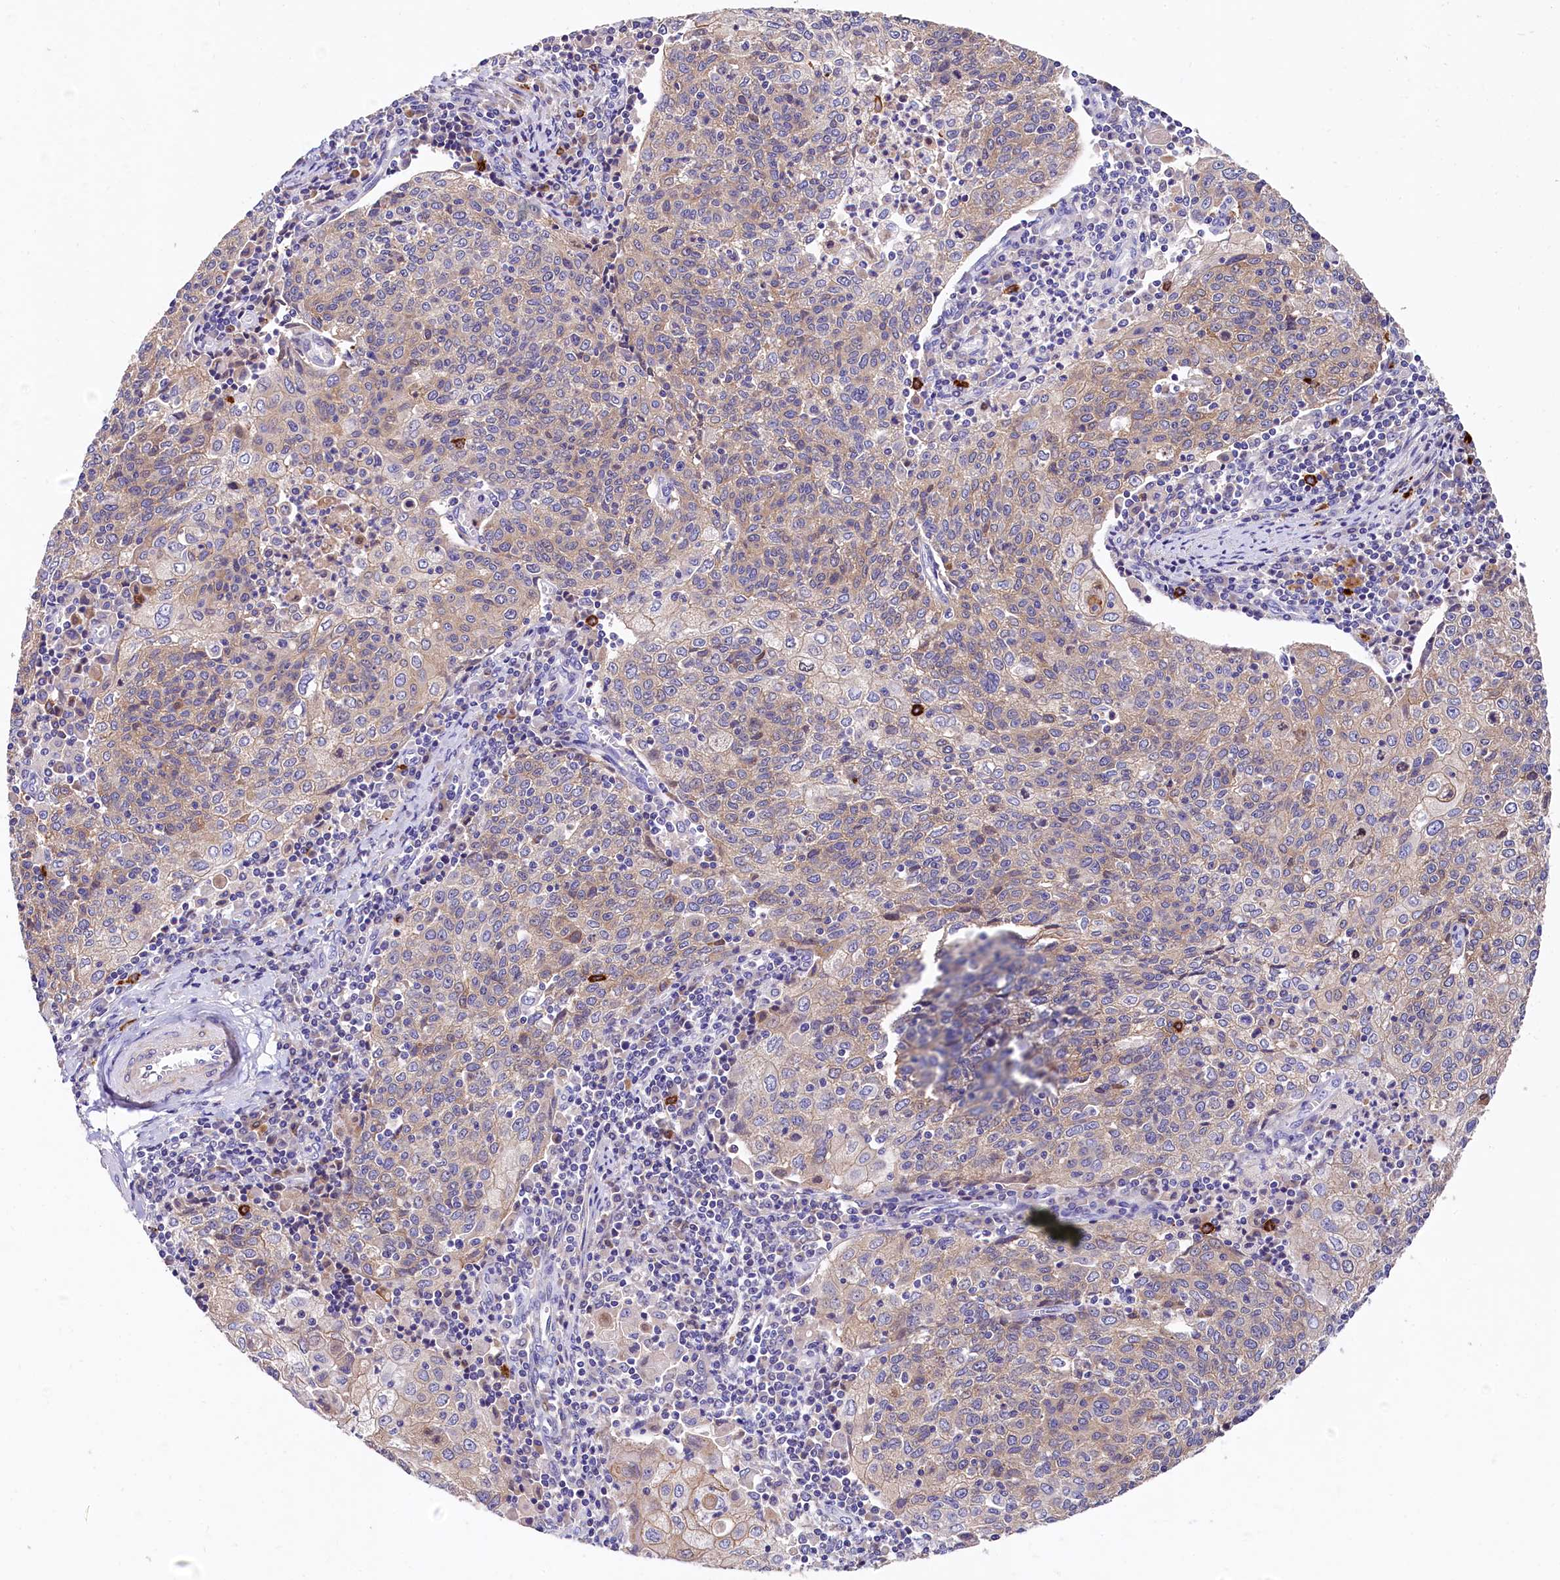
{"staining": {"intensity": "weak", "quantity": "<25%", "location": "cytoplasmic/membranous"}, "tissue": "cervical cancer", "cell_type": "Tumor cells", "image_type": "cancer", "snomed": [{"axis": "morphology", "description": "Squamous cell carcinoma, NOS"}, {"axis": "topography", "description": "Cervix"}], "caption": "Protein analysis of cervical cancer (squamous cell carcinoma) shows no significant expression in tumor cells. (DAB (3,3'-diaminobenzidine) IHC, high magnification).", "gene": "EPS8L2", "patient": {"sex": "female", "age": 48}}